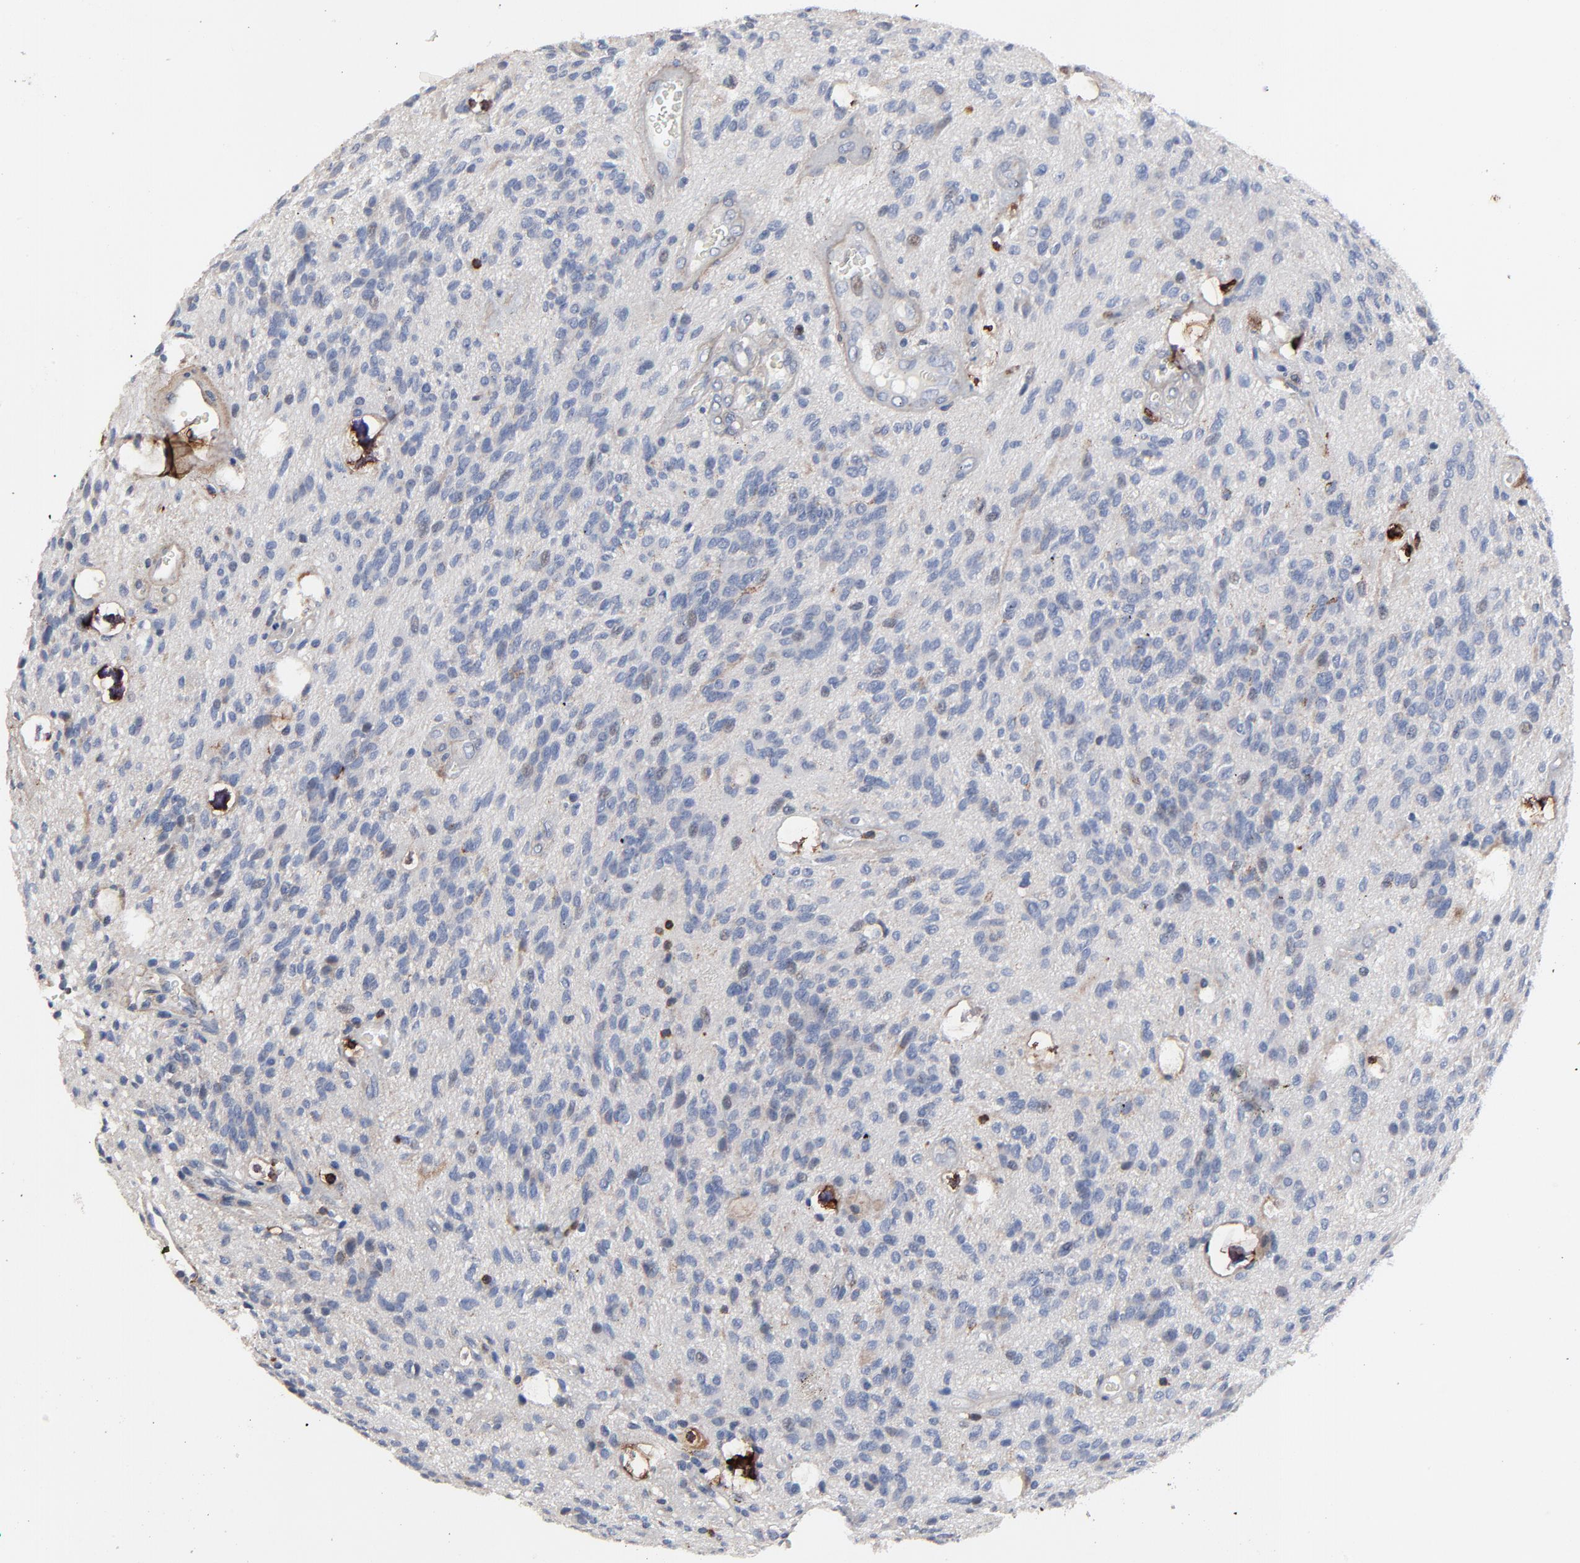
{"staining": {"intensity": "weak", "quantity": "<25%", "location": "cytoplasmic/membranous"}, "tissue": "glioma", "cell_type": "Tumor cells", "image_type": "cancer", "snomed": [{"axis": "morphology", "description": "Glioma, malignant, Low grade"}, {"axis": "topography", "description": "Brain"}], "caption": "Immunohistochemistry (IHC) of human glioma reveals no positivity in tumor cells.", "gene": "SKAP1", "patient": {"sex": "female", "age": 15}}